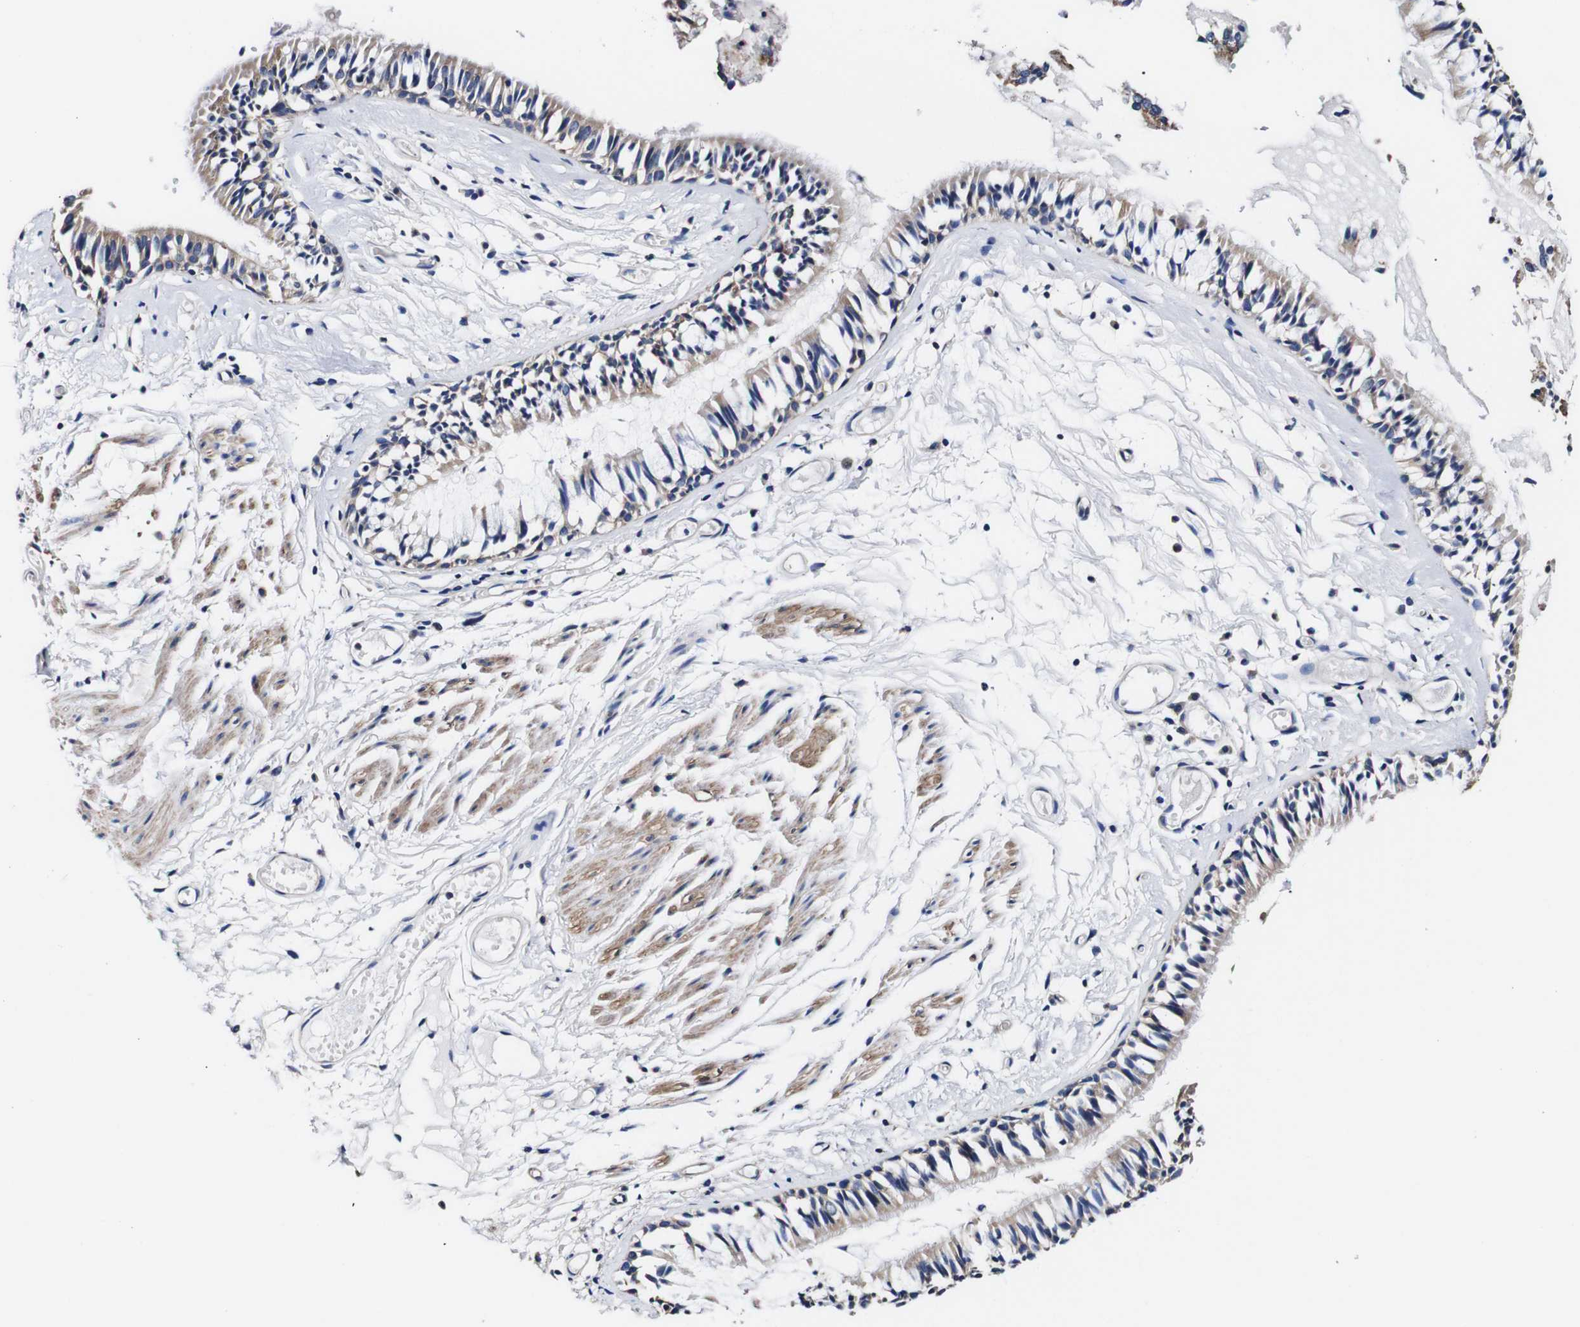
{"staining": {"intensity": "moderate", "quantity": ">75%", "location": "cytoplasmic/membranous"}, "tissue": "bronchus", "cell_type": "Respiratory epithelial cells", "image_type": "normal", "snomed": [{"axis": "morphology", "description": "Normal tissue, NOS"}, {"axis": "morphology", "description": "Inflammation, NOS"}, {"axis": "topography", "description": "Cartilage tissue"}, {"axis": "topography", "description": "Lung"}], "caption": "Approximately >75% of respiratory epithelial cells in normal bronchus show moderate cytoplasmic/membranous protein staining as visualized by brown immunohistochemical staining.", "gene": "PDCD6IP", "patient": {"sex": "male", "age": 71}}